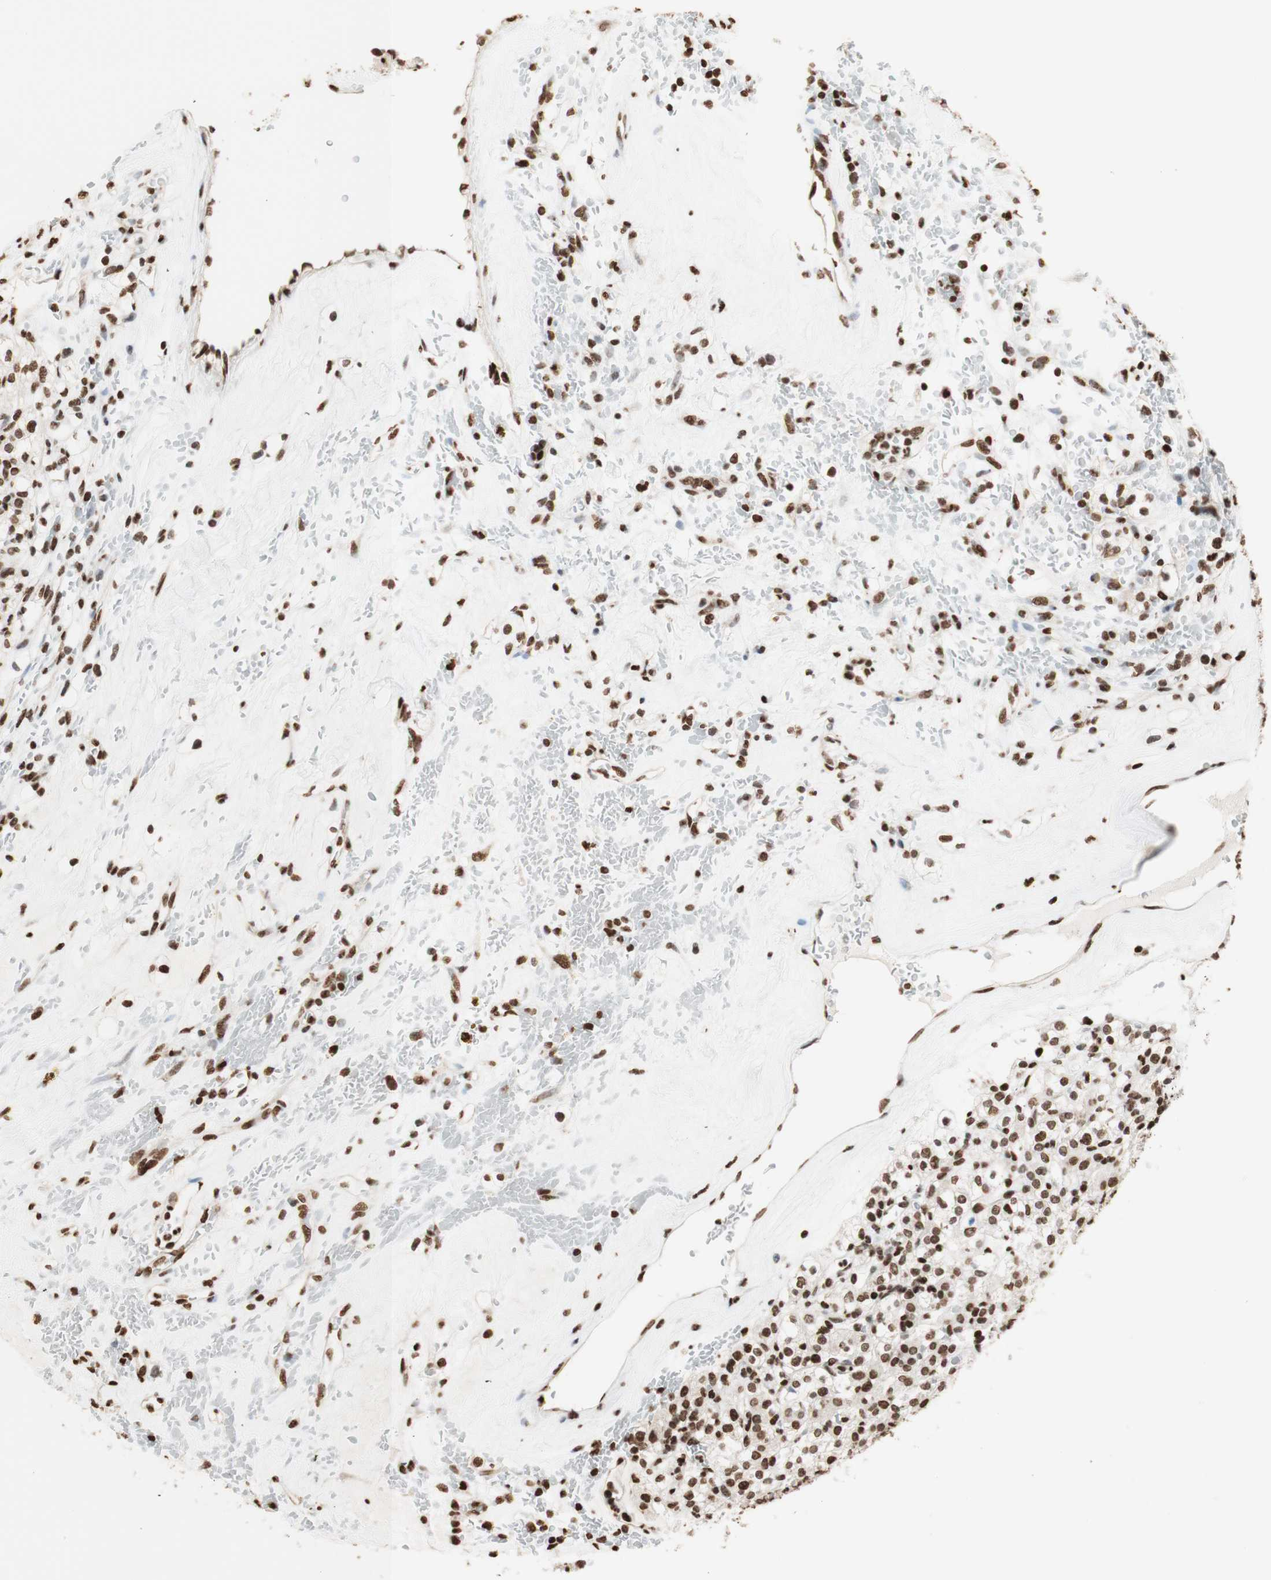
{"staining": {"intensity": "strong", "quantity": ">75%", "location": "nuclear"}, "tissue": "renal cancer", "cell_type": "Tumor cells", "image_type": "cancer", "snomed": [{"axis": "morphology", "description": "Normal tissue, NOS"}, {"axis": "morphology", "description": "Adenocarcinoma, NOS"}, {"axis": "topography", "description": "Kidney"}], "caption": "Immunohistochemistry histopathology image of renal adenocarcinoma stained for a protein (brown), which displays high levels of strong nuclear positivity in about >75% of tumor cells.", "gene": "HNRNPA2B1", "patient": {"sex": "female", "age": 72}}